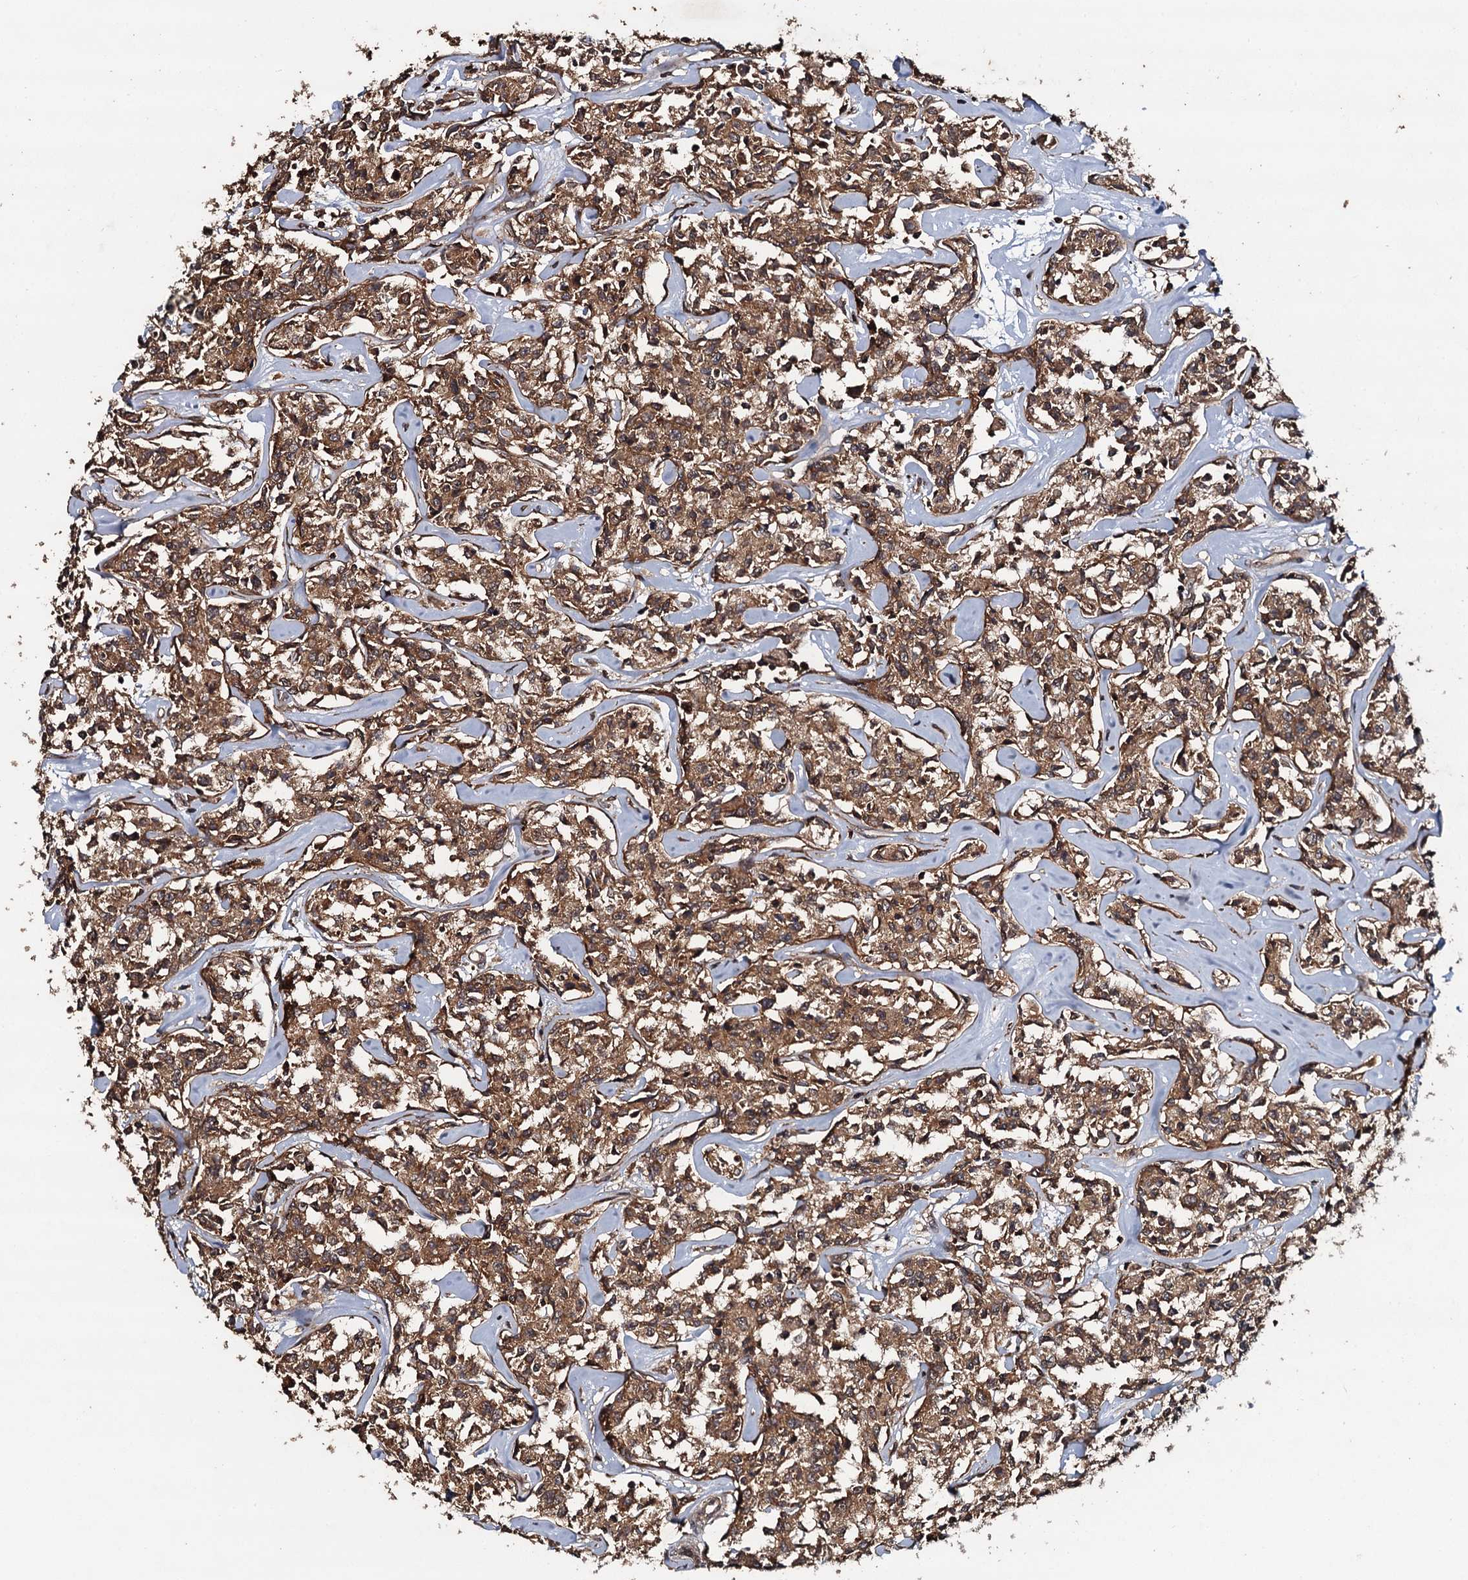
{"staining": {"intensity": "moderate", "quantity": ">75%", "location": "cytoplasmic/membranous"}, "tissue": "lymphoma", "cell_type": "Tumor cells", "image_type": "cancer", "snomed": [{"axis": "morphology", "description": "Malignant lymphoma, non-Hodgkin's type, Low grade"}, {"axis": "topography", "description": "Small intestine"}], "caption": "A high-resolution photomicrograph shows immunohistochemistry (IHC) staining of lymphoma, which reveals moderate cytoplasmic/membranous staining in approximately >75% of tumor cells.", "gene": "ADGRG3", "patient": {"sex": "female", "age": 59}}